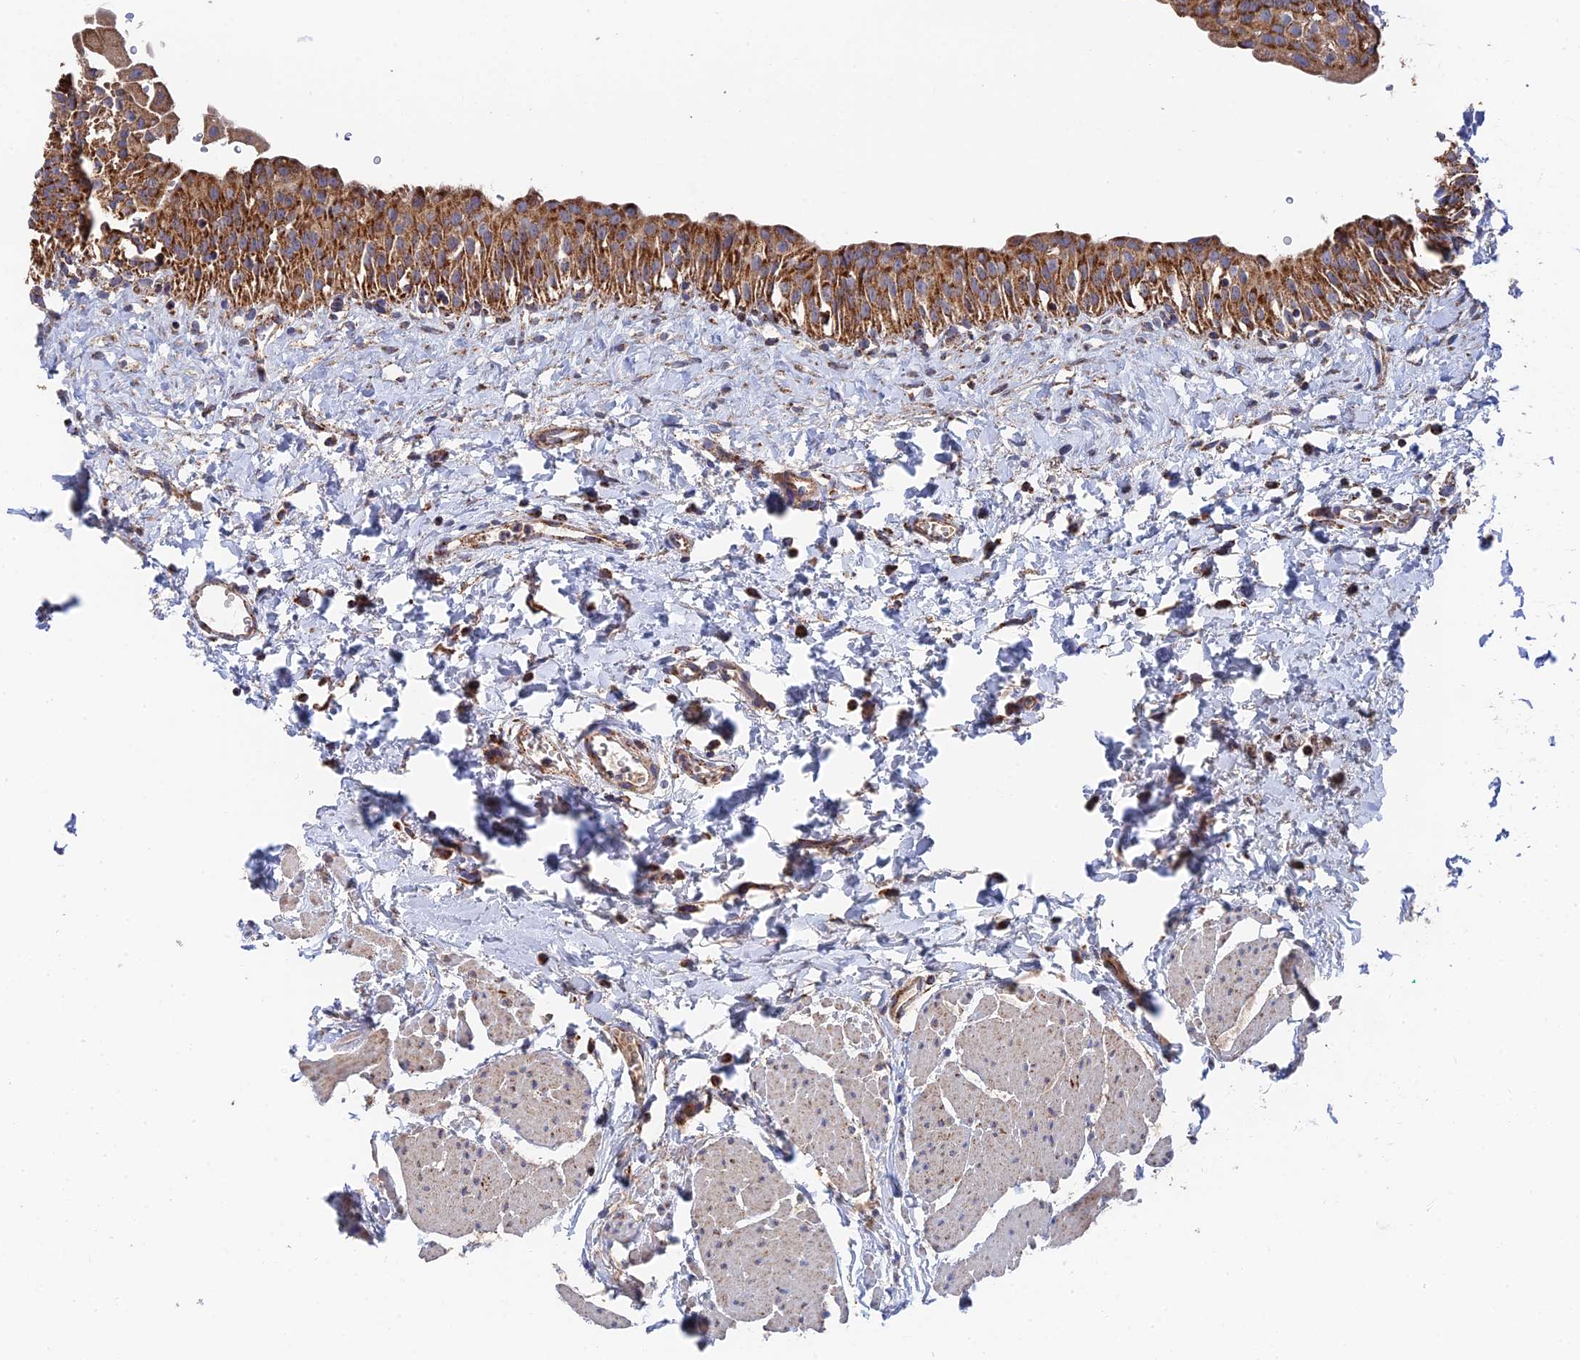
{"staining": {"intensity": "strong", "quantity": ">75%", "location": "cytoplasmic/membranous"}, "tissue": "urinary bladder", "cell_type": "Urothelial cells", "image_type": "normal", "snomed": [{"axis": "morphology", "description": "Normal tissue, NOS"}, {"axis": "topography", "description": "Urinary bladder"}], "caption": "Immunohistochemistry (DAB (3,3'-diaminobenzidine)) staining of unremarkable urinary bladder exhibits strong cytoplasmic/membranous protein staining in approximately >75% of urothelial cells. Nuclei are stained in blue.", "gene": "HAUS8", "patient": {"sex": "male", "age": 51}}